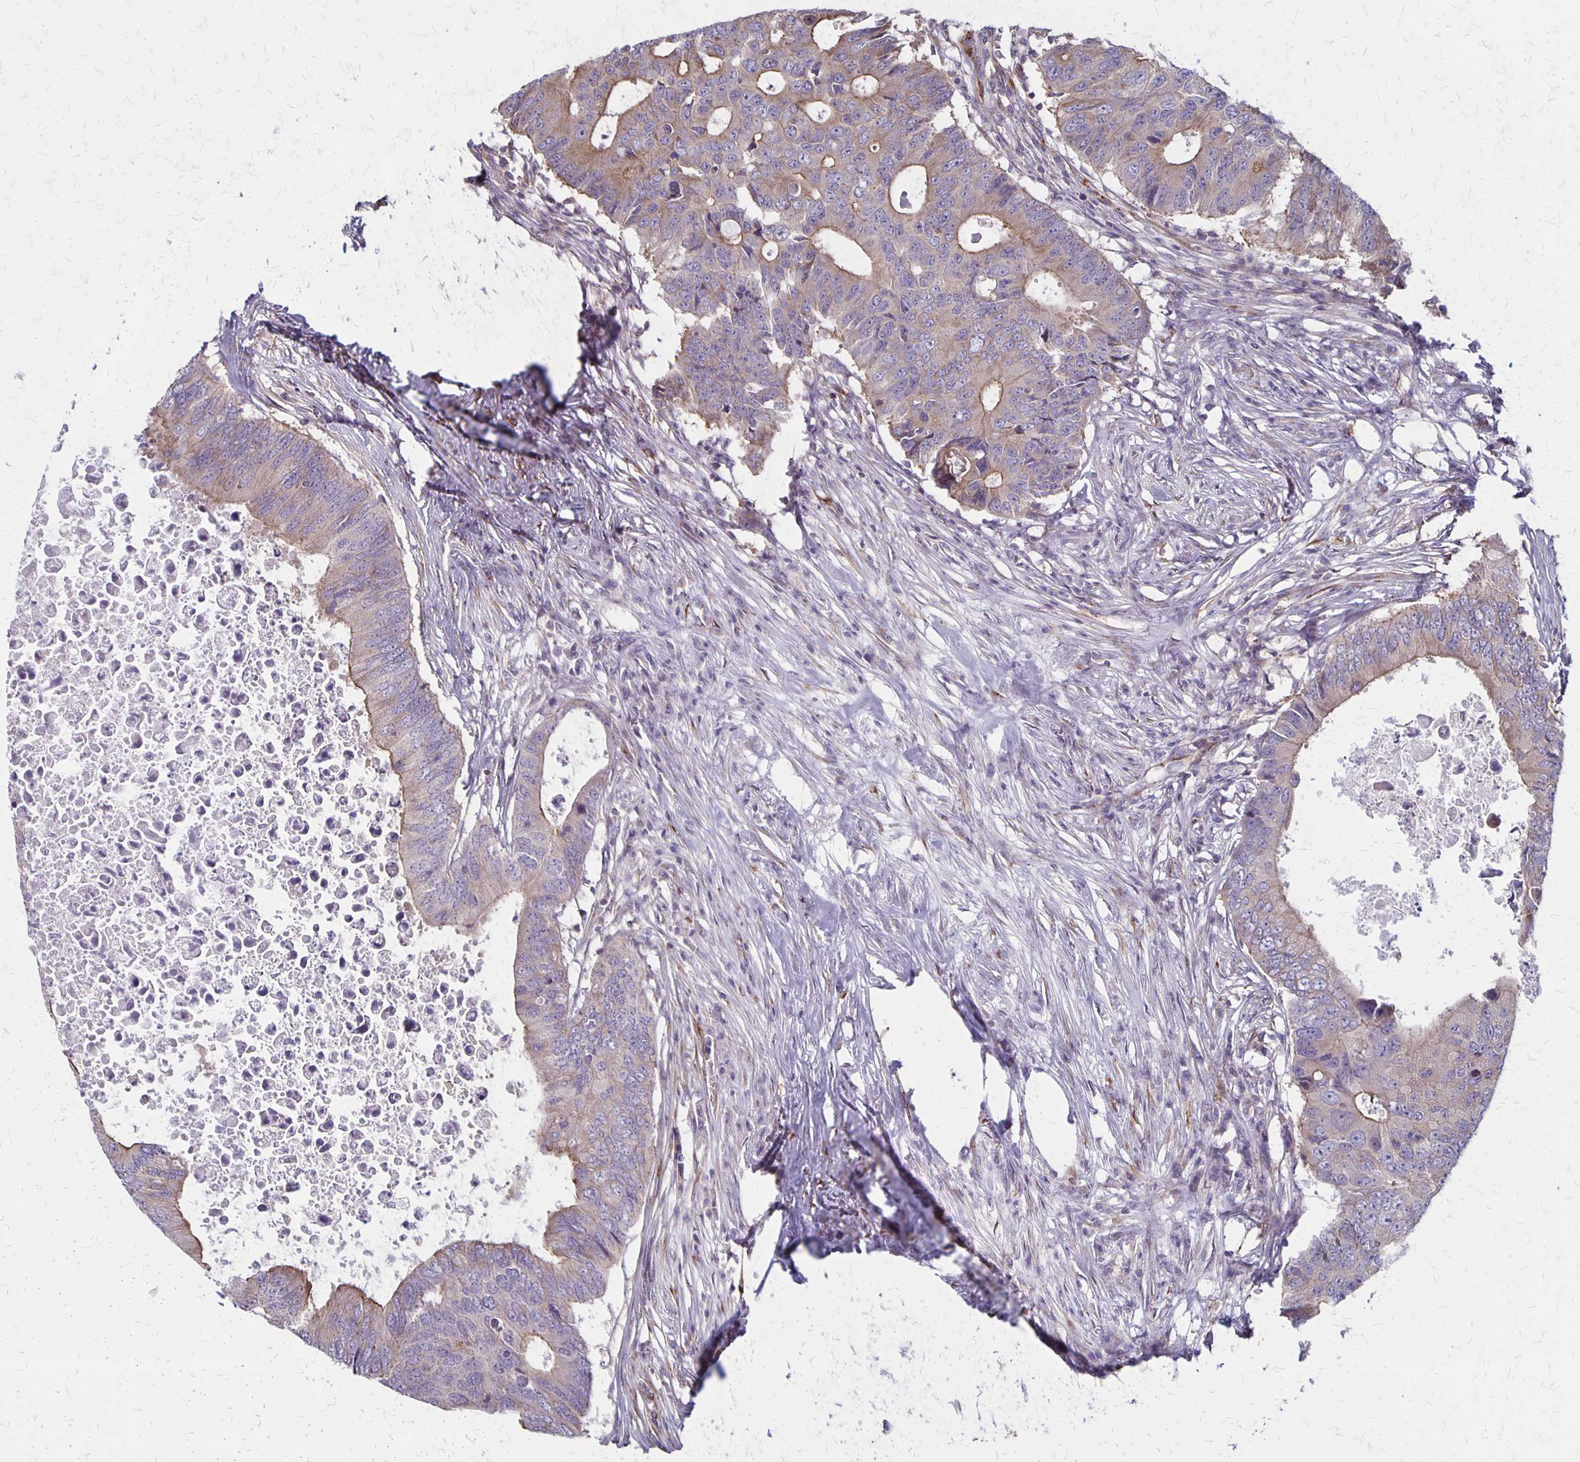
{"staining": {"intensity": "weak", "quantity": "<25%", "location": "cytoplasmic/membranous"}, "tissue": "colorectal cancer", "cell_type": "Tumor cells", "image_type": "cancer", "snomed": [{"axis": "morphology", "description": "Adenocarcinoma, NOS"}, {"axis": "topography", "description": "Colon"}], "caption": "Histopathology image shows no significant protein positivity in tumor cells of colorectal cancer (adenocarcinoma).", "gene": "SEPTIN5", "patient": {"sex": "male", "age": 71}}